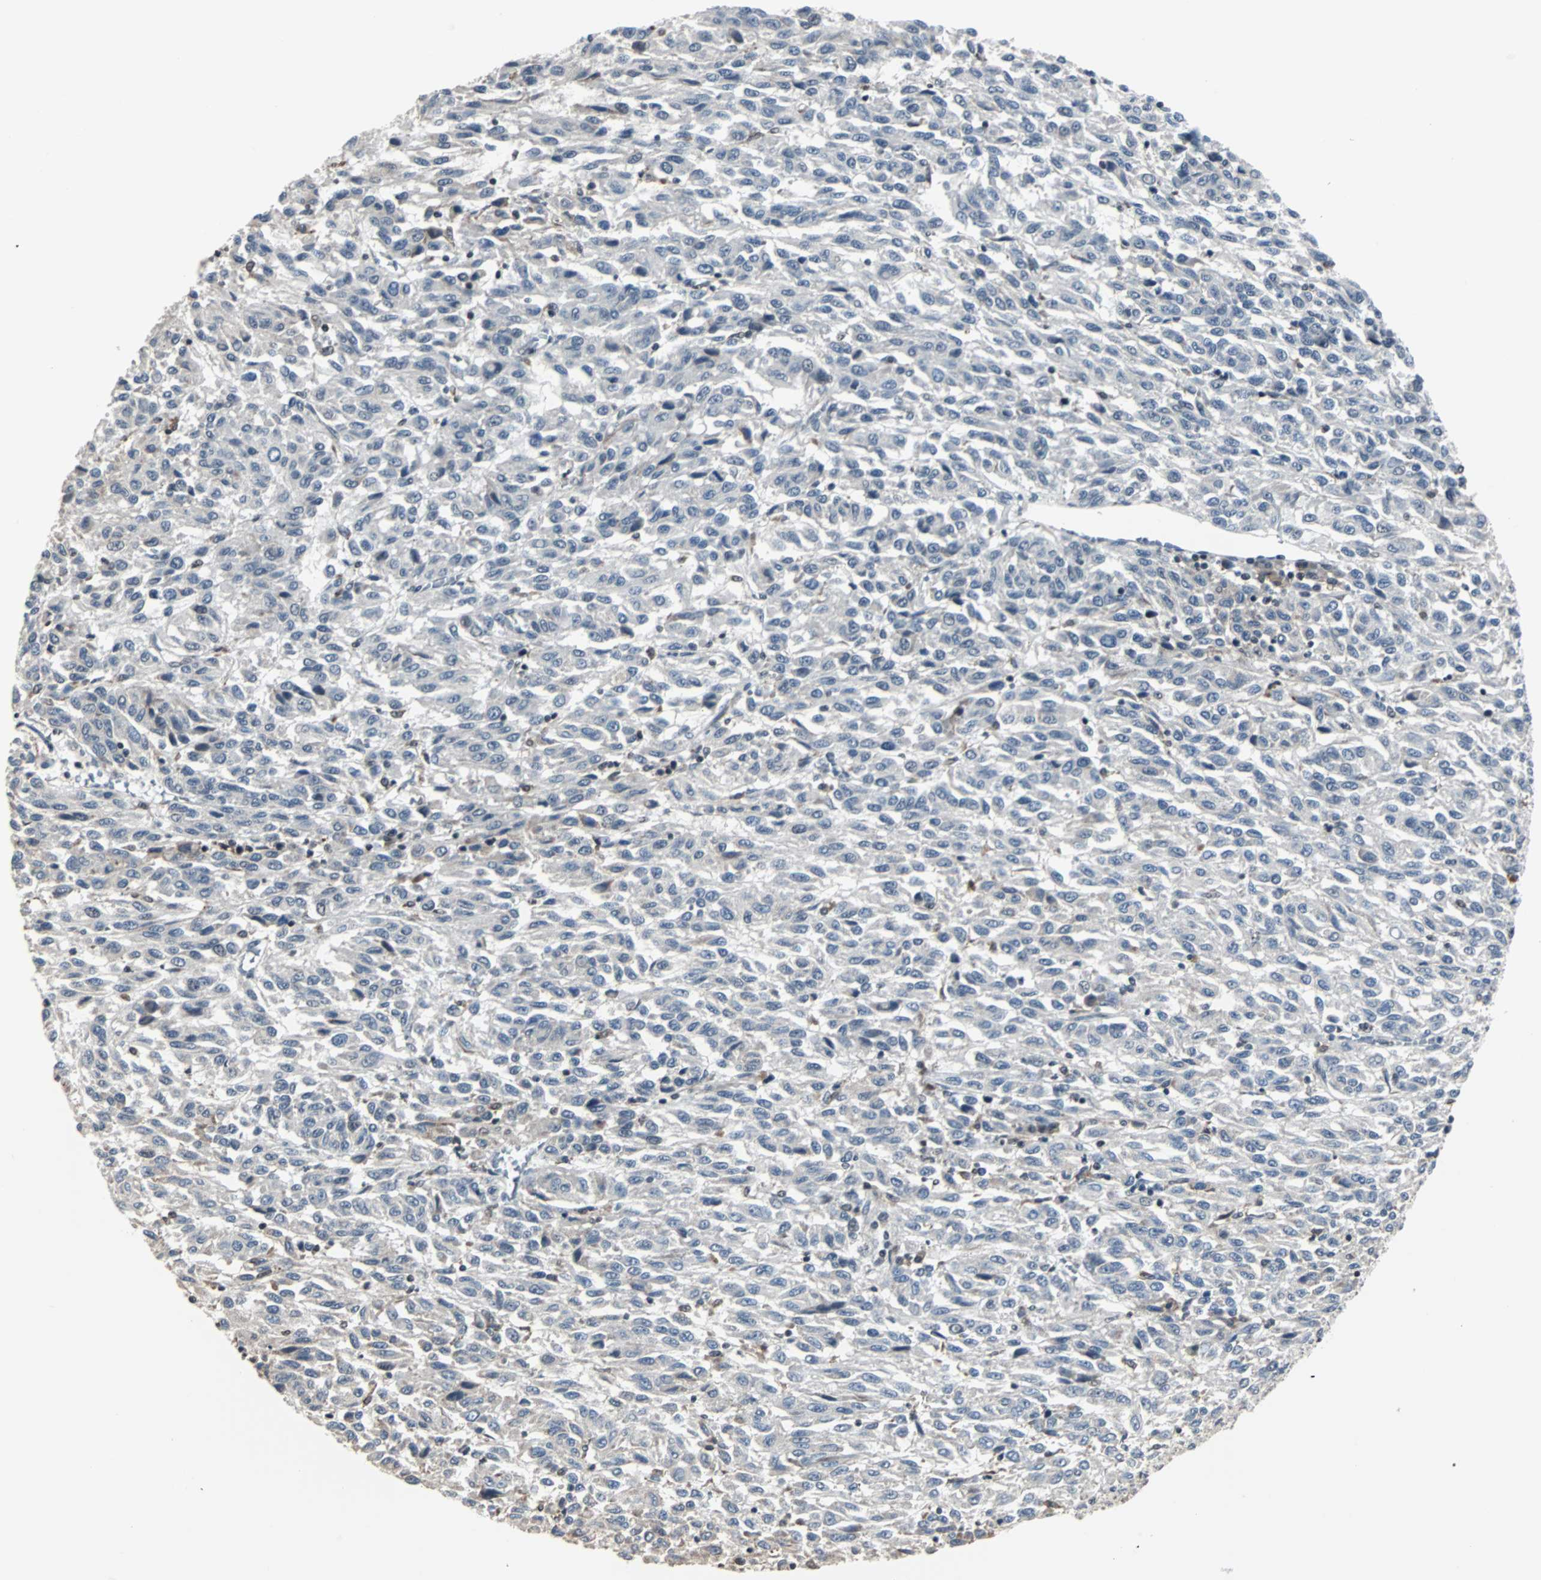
{"staining": {"intensity": "negative", "quantity": "none", "location": "none"}, "tissue": "melanoma", "cell_type": "Tumor cells", "image_type": "cancer", "snomed": [{"axis": "morphology", "description": "Malignant melanoma, Metastatic site"}, {"axis": "topography", "description": "Lung"}], "caption": "Melanoma stained for a protein using immunohistochemistry demonstrates no expression tumor cells.", "gene": "TERF2IP", "patient": {"sex": "male", "age": 64}}